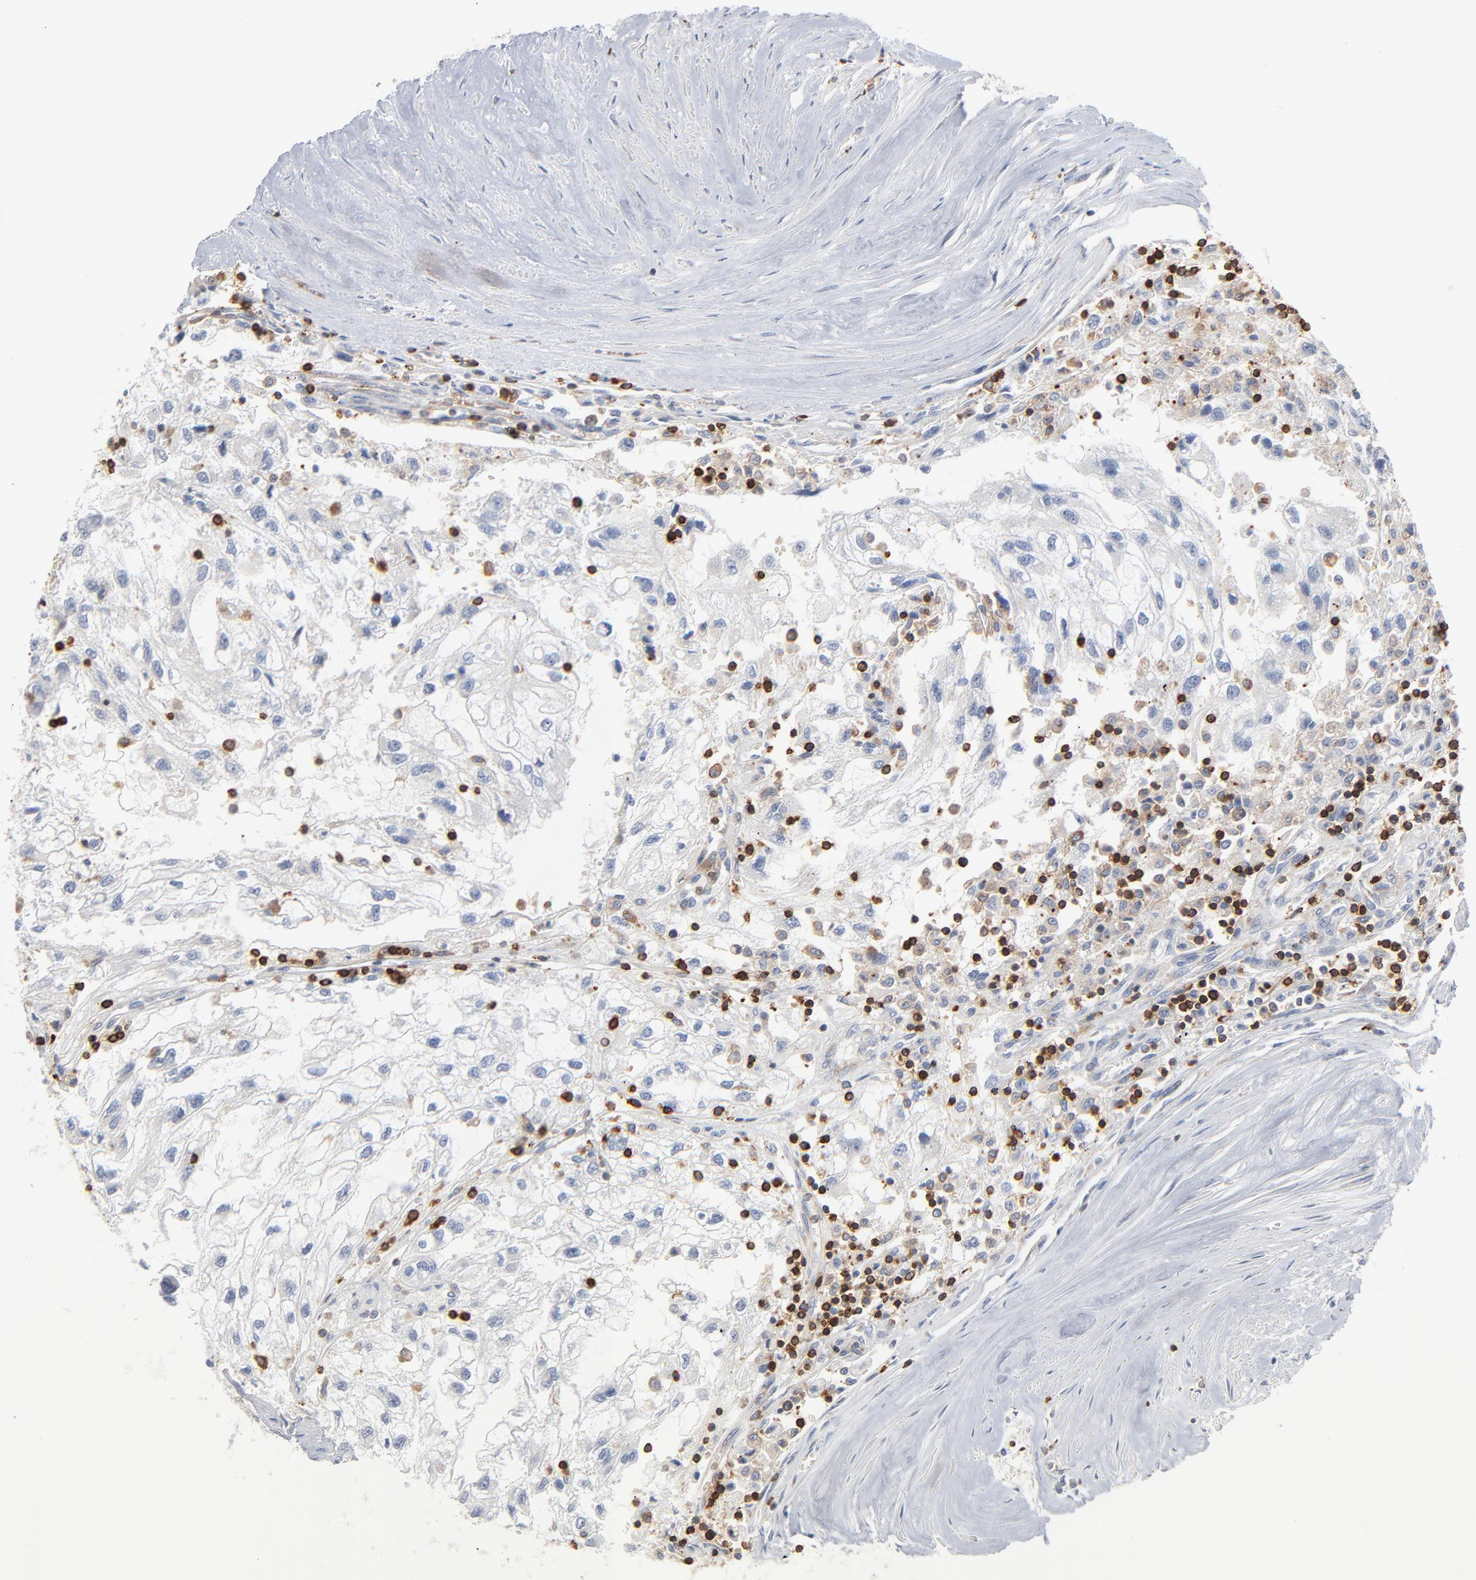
{"staining": {"intensity": "negative", "quantity": "none", "location": "none"}, "tissue": "renal cancer", "cell_type": "Tumor cells", "image_type": "cancer", "snomed": [{"axis": "morphology", "description": "Normal tissue, NOS"}, {"axis": "morphology", "description": "Adenocarcinoma, NOS"}, {"axis": "topography", "description": "Kidney"}], "caption": "An immunohistochemistry (IHC) histopathology image of renal adenocarcinoma is shown. There is no staining in tumor cells of renal adenocarcinoma. (IHC, brightfield microscopy, high magnification).", "gene": "SH3KBP1", "patient": {"sex": "male", "age": 71}}